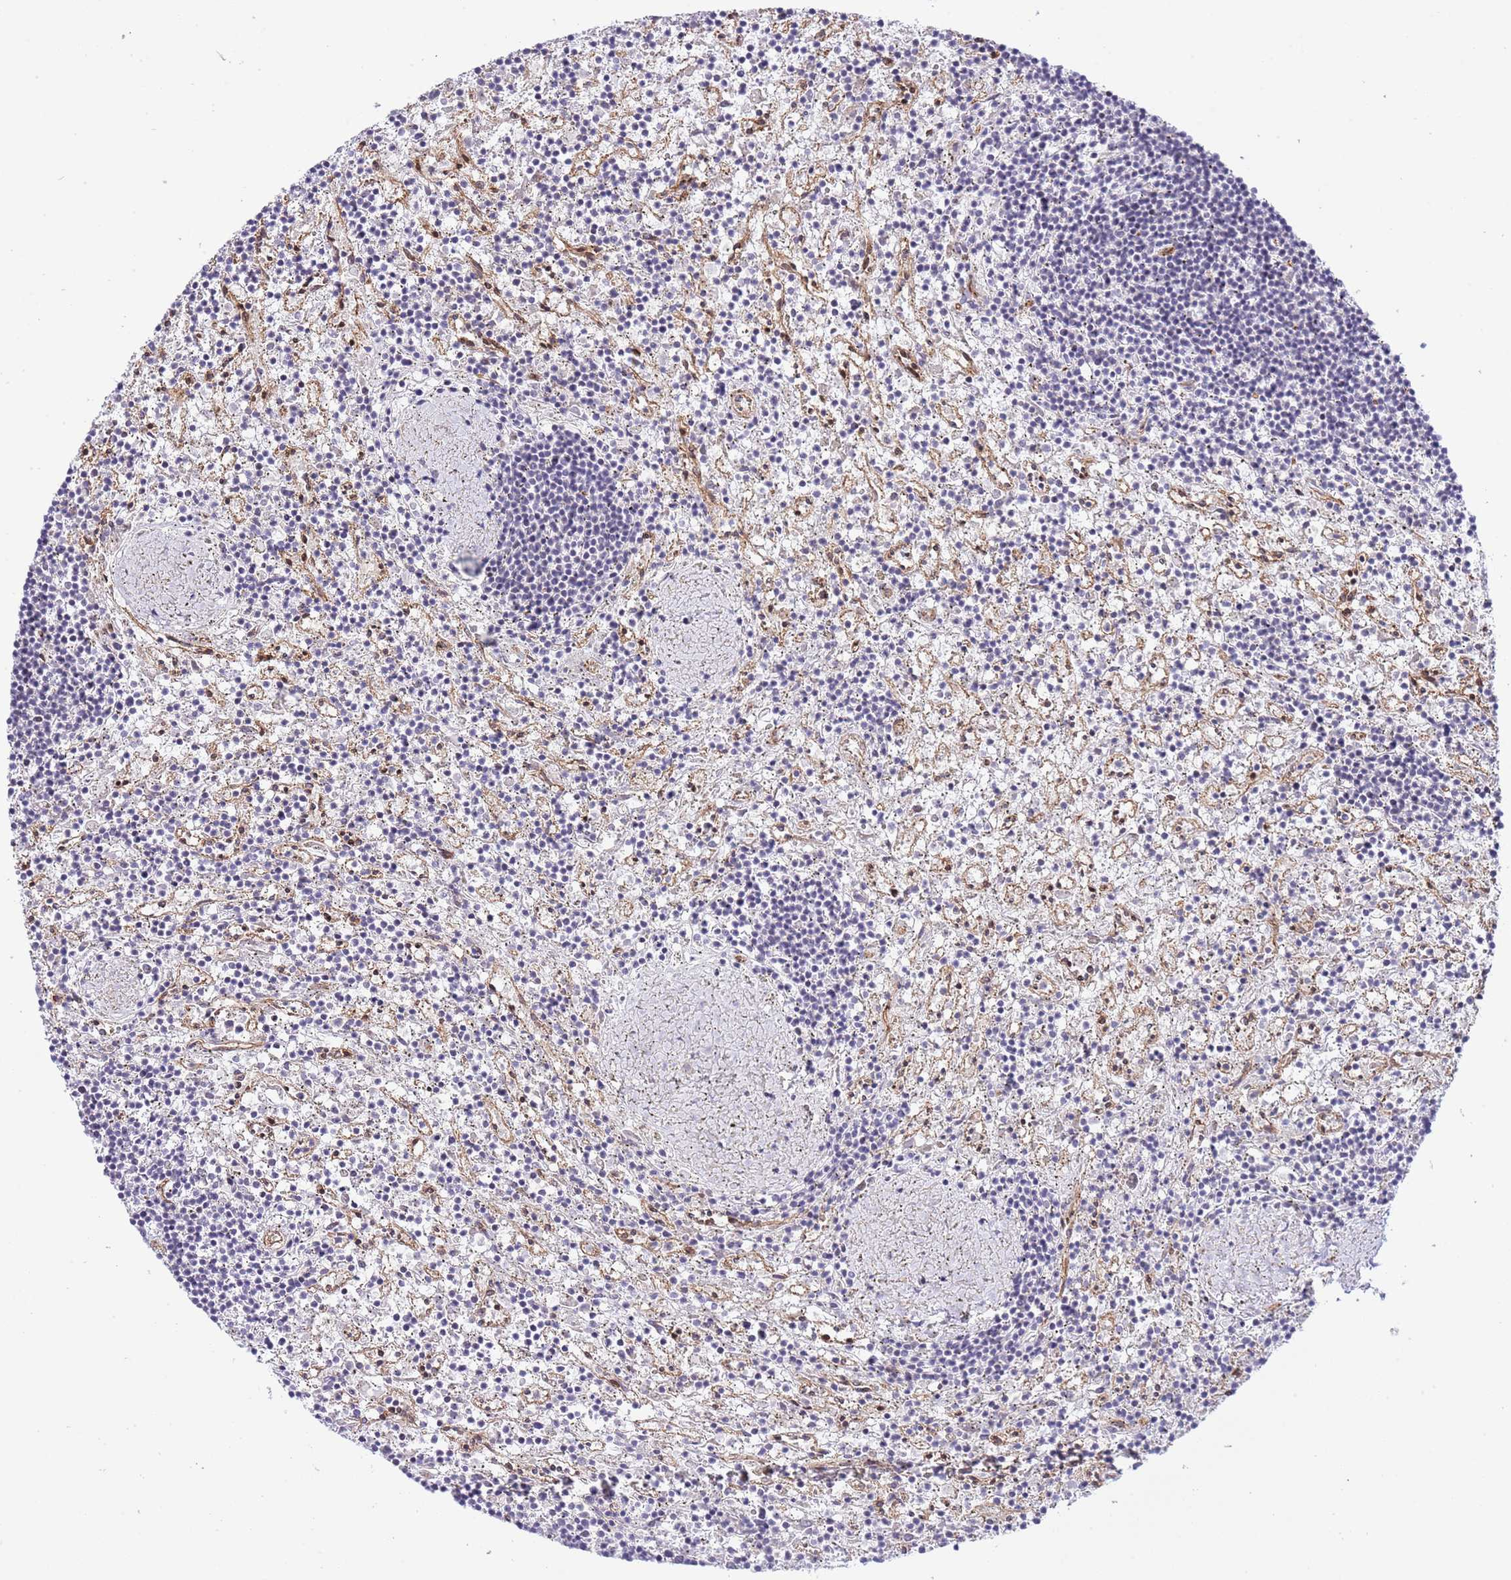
{"staining": {"intensity": "negative", "quantity": "none", "location": "none"}, "tissue": "lymphoma", "cell_type": "Tumor cells", "image_type": "cancer", "snomed": [{"axis": "morphology", "description": "Malignant lymphoma, non-Hodgkin's type, Low grade"}, {"axis": "topography", "description": "Spleen"}], "caption": "IHC micrograph of neoplastic tissue: lymphoma stained with DAB (3,3'-diaminobenzidine) reveals no significant protein expression in tumor cells.", "gene": "NEK3", "patient": {"sex": "male", "age": 76}}